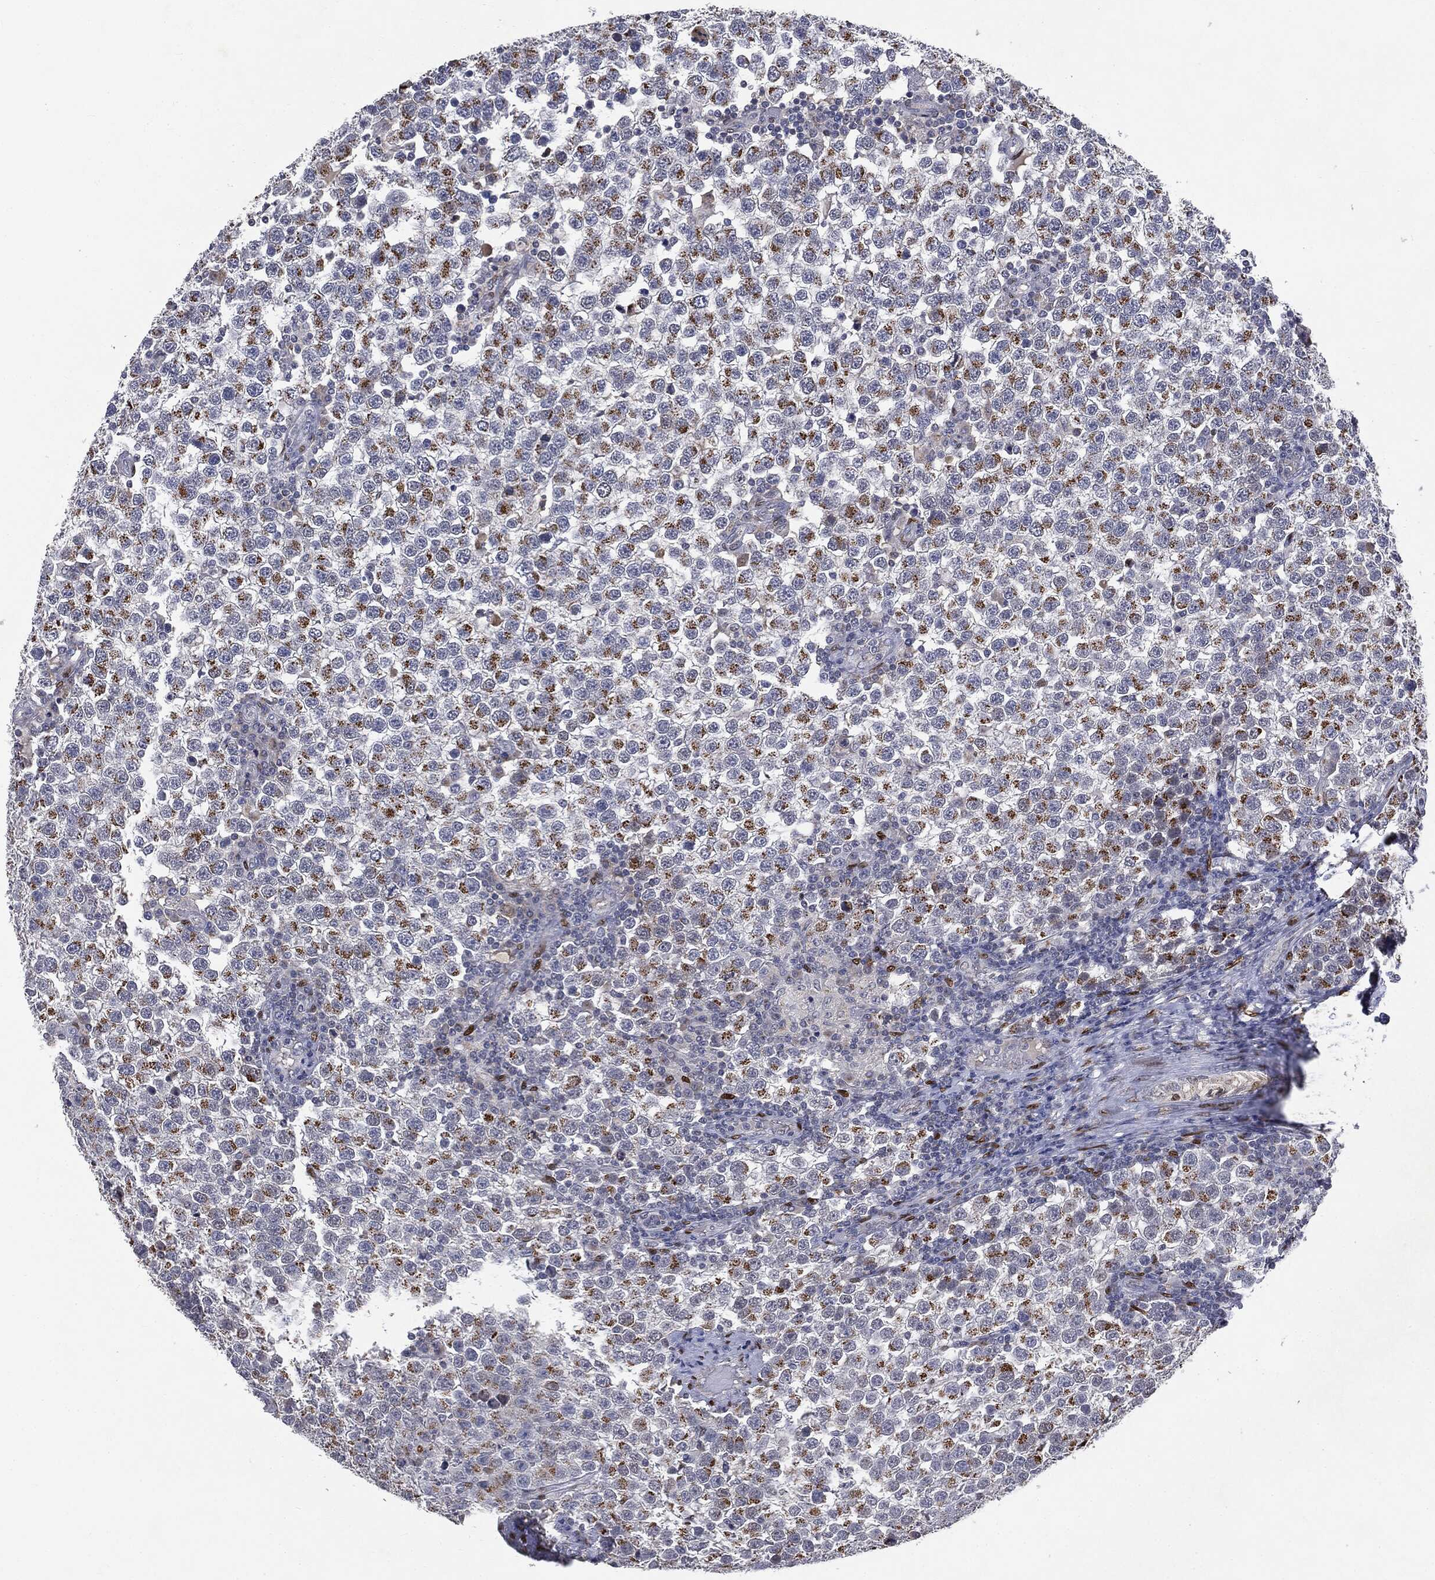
{"staining": {"intensity": "moderate", "quantity": "25%-75%", "location": "cytoplasmic/membranous"}, "tissue": "testis cancer", "cell_type": "Tumor cells", "image_type": "cancer", "snomed": [{"axis": "morphology", "description": "Seminoma, NOS"}, {"axis": "topography", "description": "Testis"}], "caption": "Human testis cancer (seminoma) stained with a protein marker displays moderate staining in tumor cells.", "gene": "CASD1", "patient": {"sex": "male", "age": 34}}